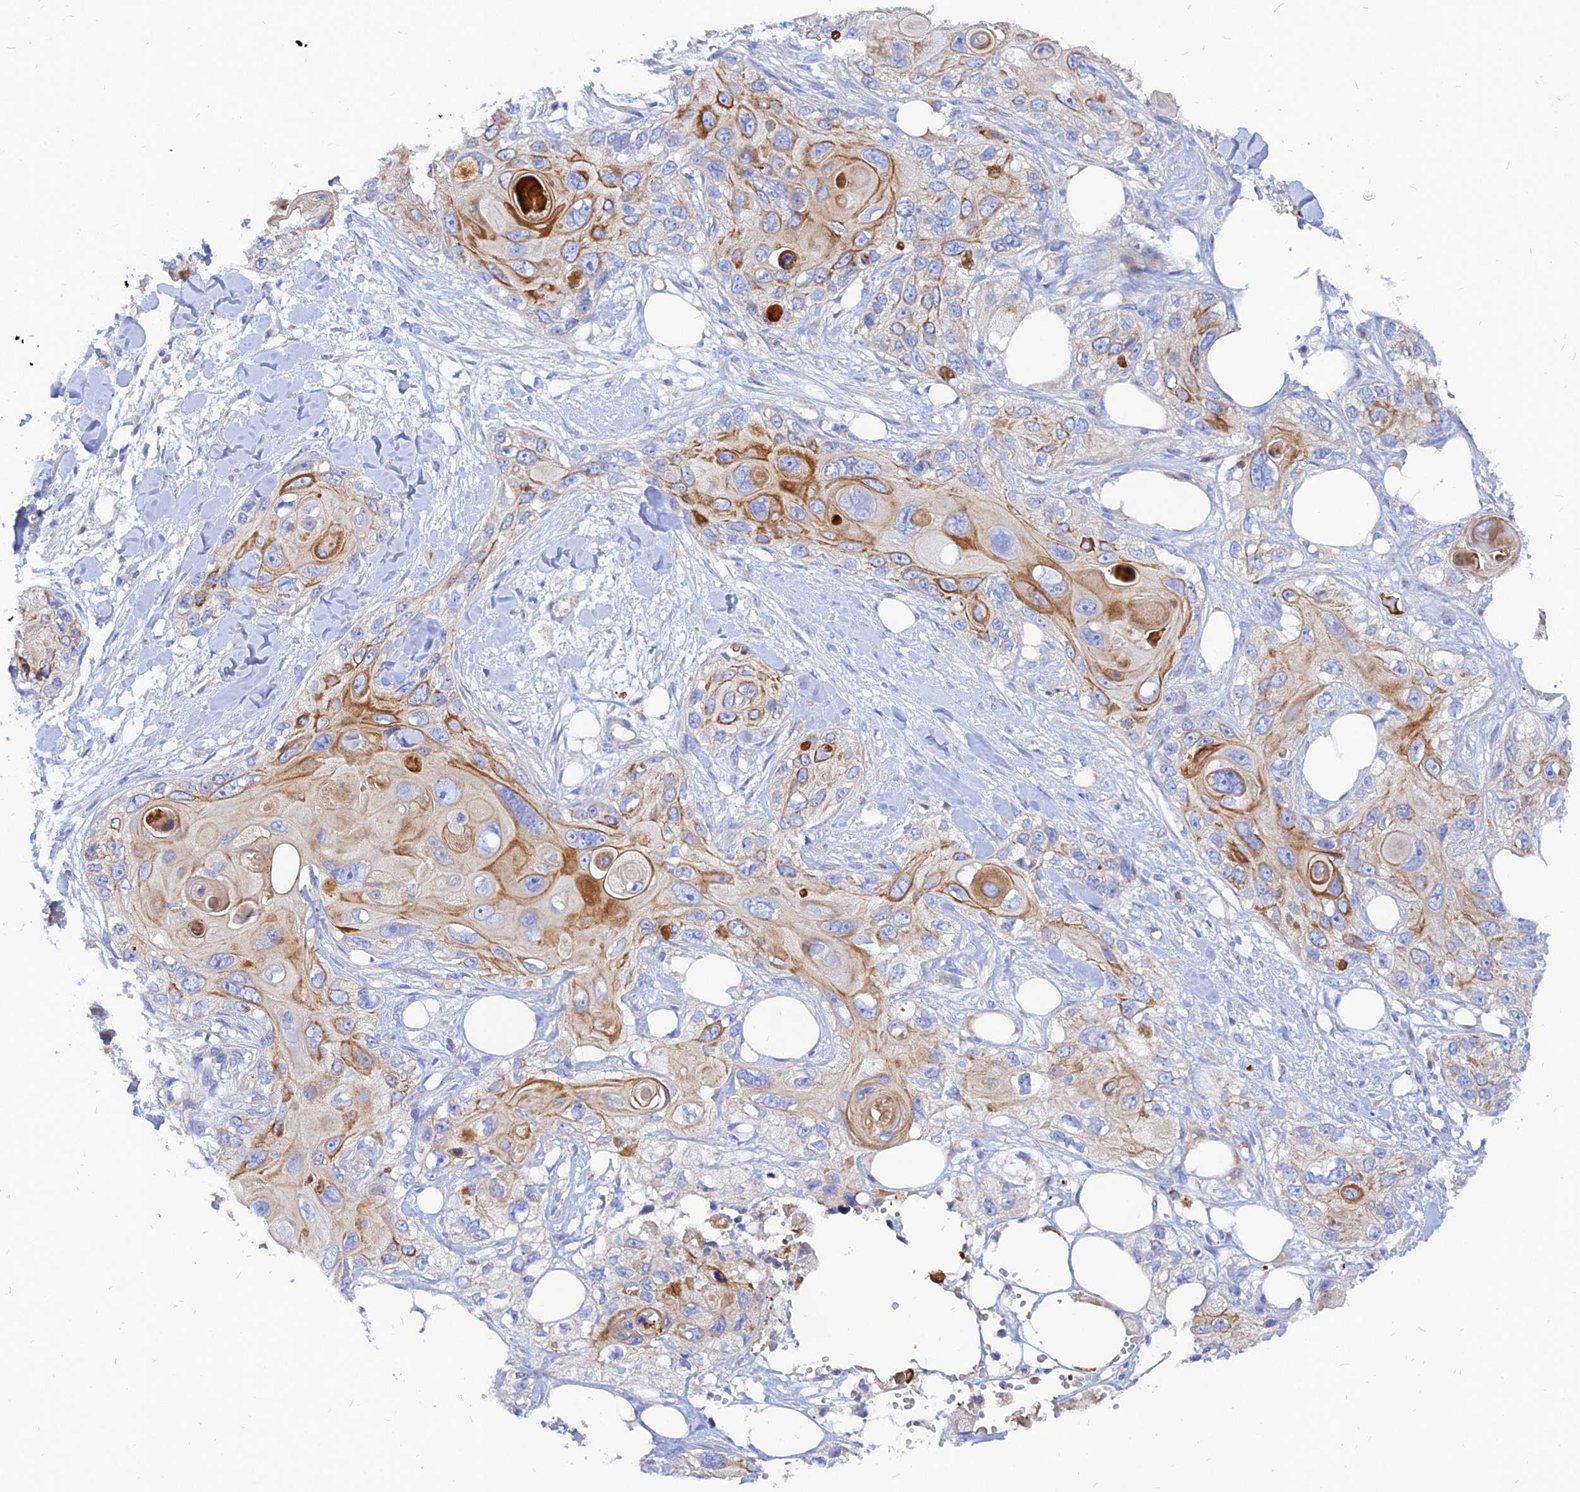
{"staining": {"intensity": "moderate", "quantity": "<25%", "location": "cytoplasmic/membranous"}, "tissue": "skin cancer", "cell_type": "Tumor cells", "image_type": "cancer", "snomed": [{"axis": "morphology", "description": "Normal tissue, NOS"}, {"axis": "morphology", "description": "Squamous cell carcinoma, NOS"}, {"axis": "topography", "description": "Skin"}], "caption": "A histopathology image showing moderate cytoplasmic/membranous expression in about <25% of tumor cells in skin cancer, as visualized by brown immunohistochemical staining.", "gene": "MROH1", "patient": {"sex": "male", "age": 72}}